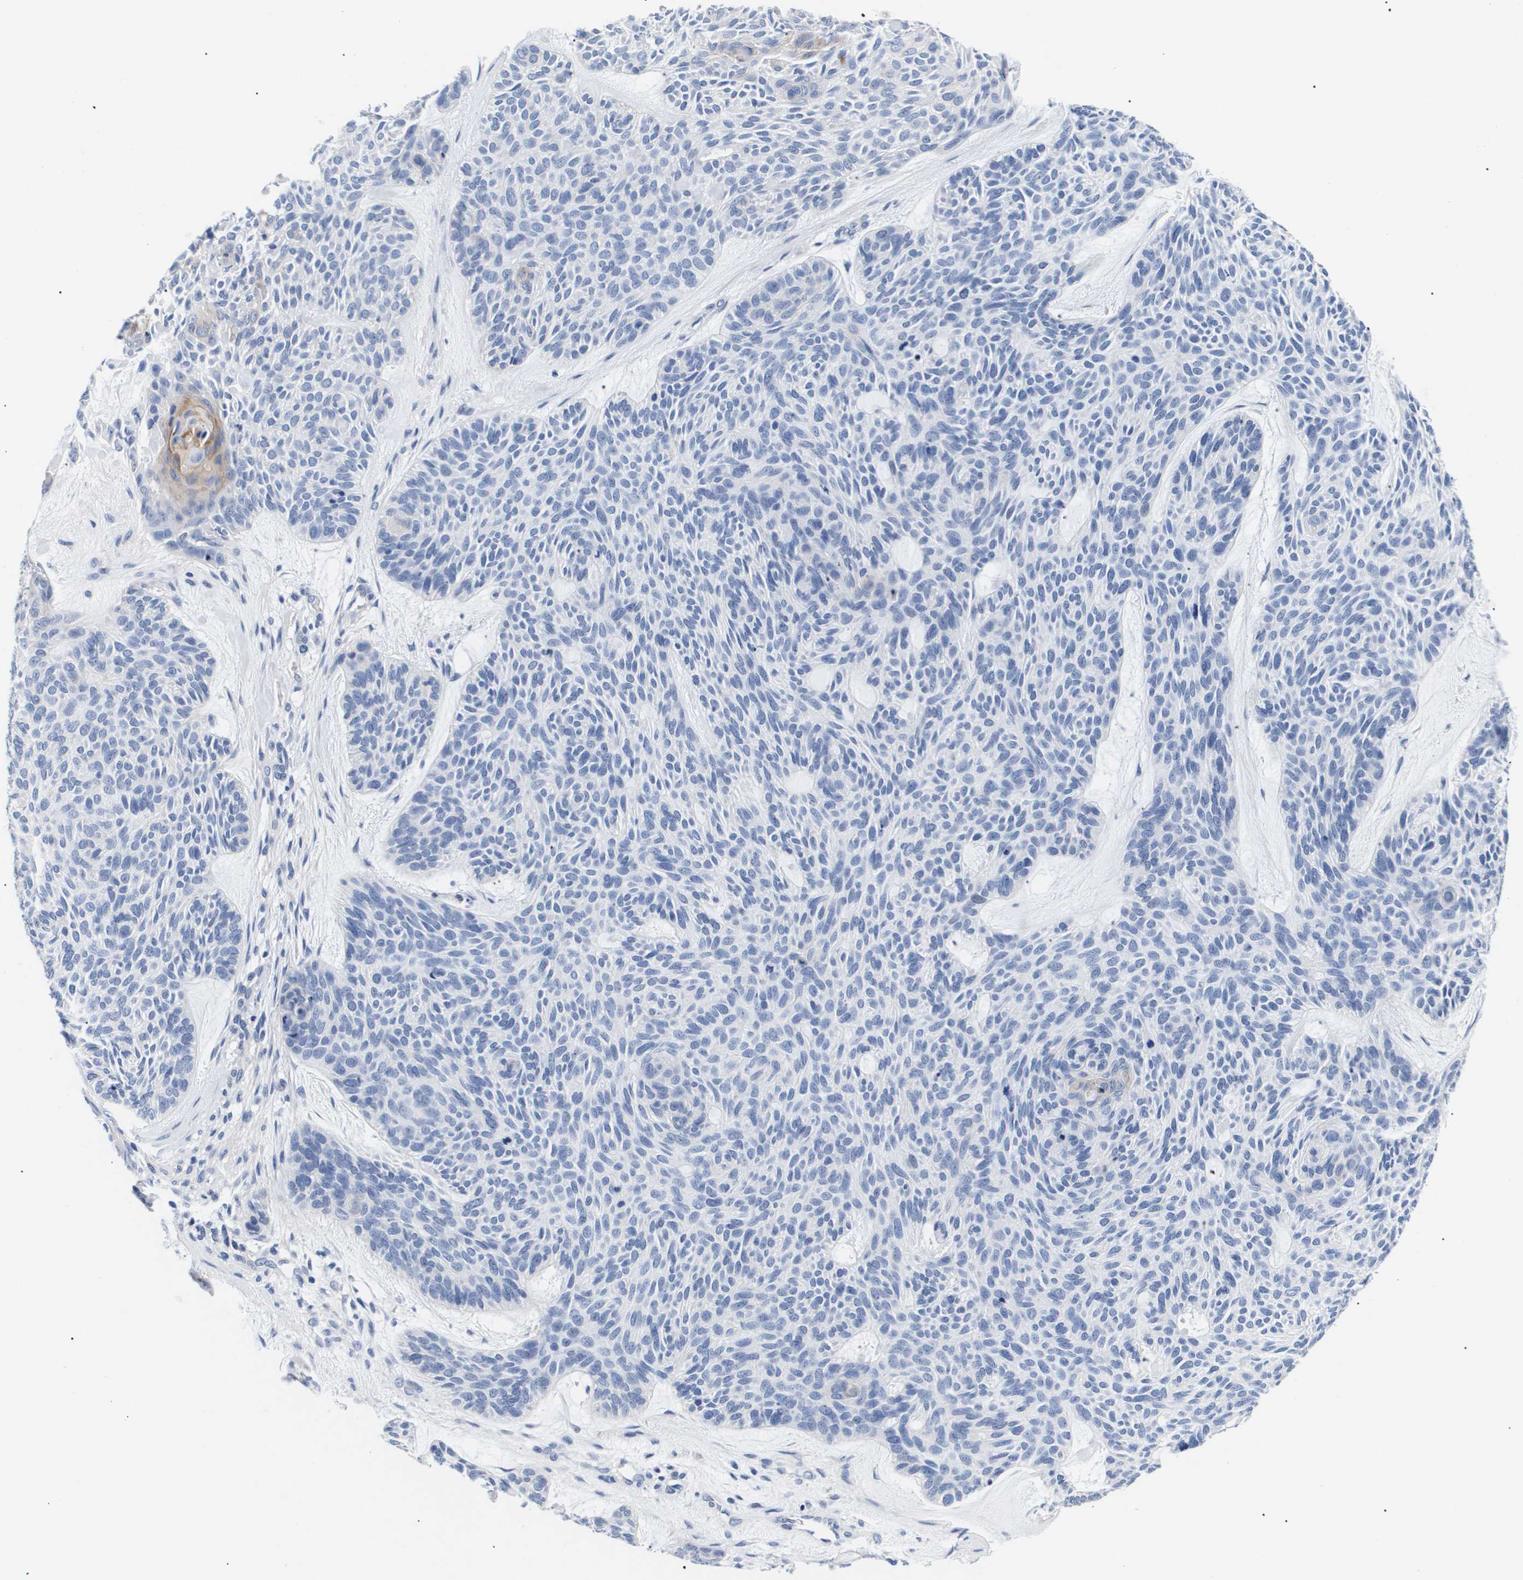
{"staining": {"intensity": "negative", "quantity": "none", "location": "none"}, "tissue": "skin cancer", "cell_type": "Tumor cells", "image_type": "cancer", "snomed": [{"axis": "morphology", "description": "Basal cell carcinoma"}, {"axis": "topography", "description": "Skin"}], "caption": "Immunohistochemical staining of basal cell carcinoma (skin) displays no significant staining in tumor cells.", "gene": "ATP6V0A4", "patient": {"sex": "male", "age": 55}}